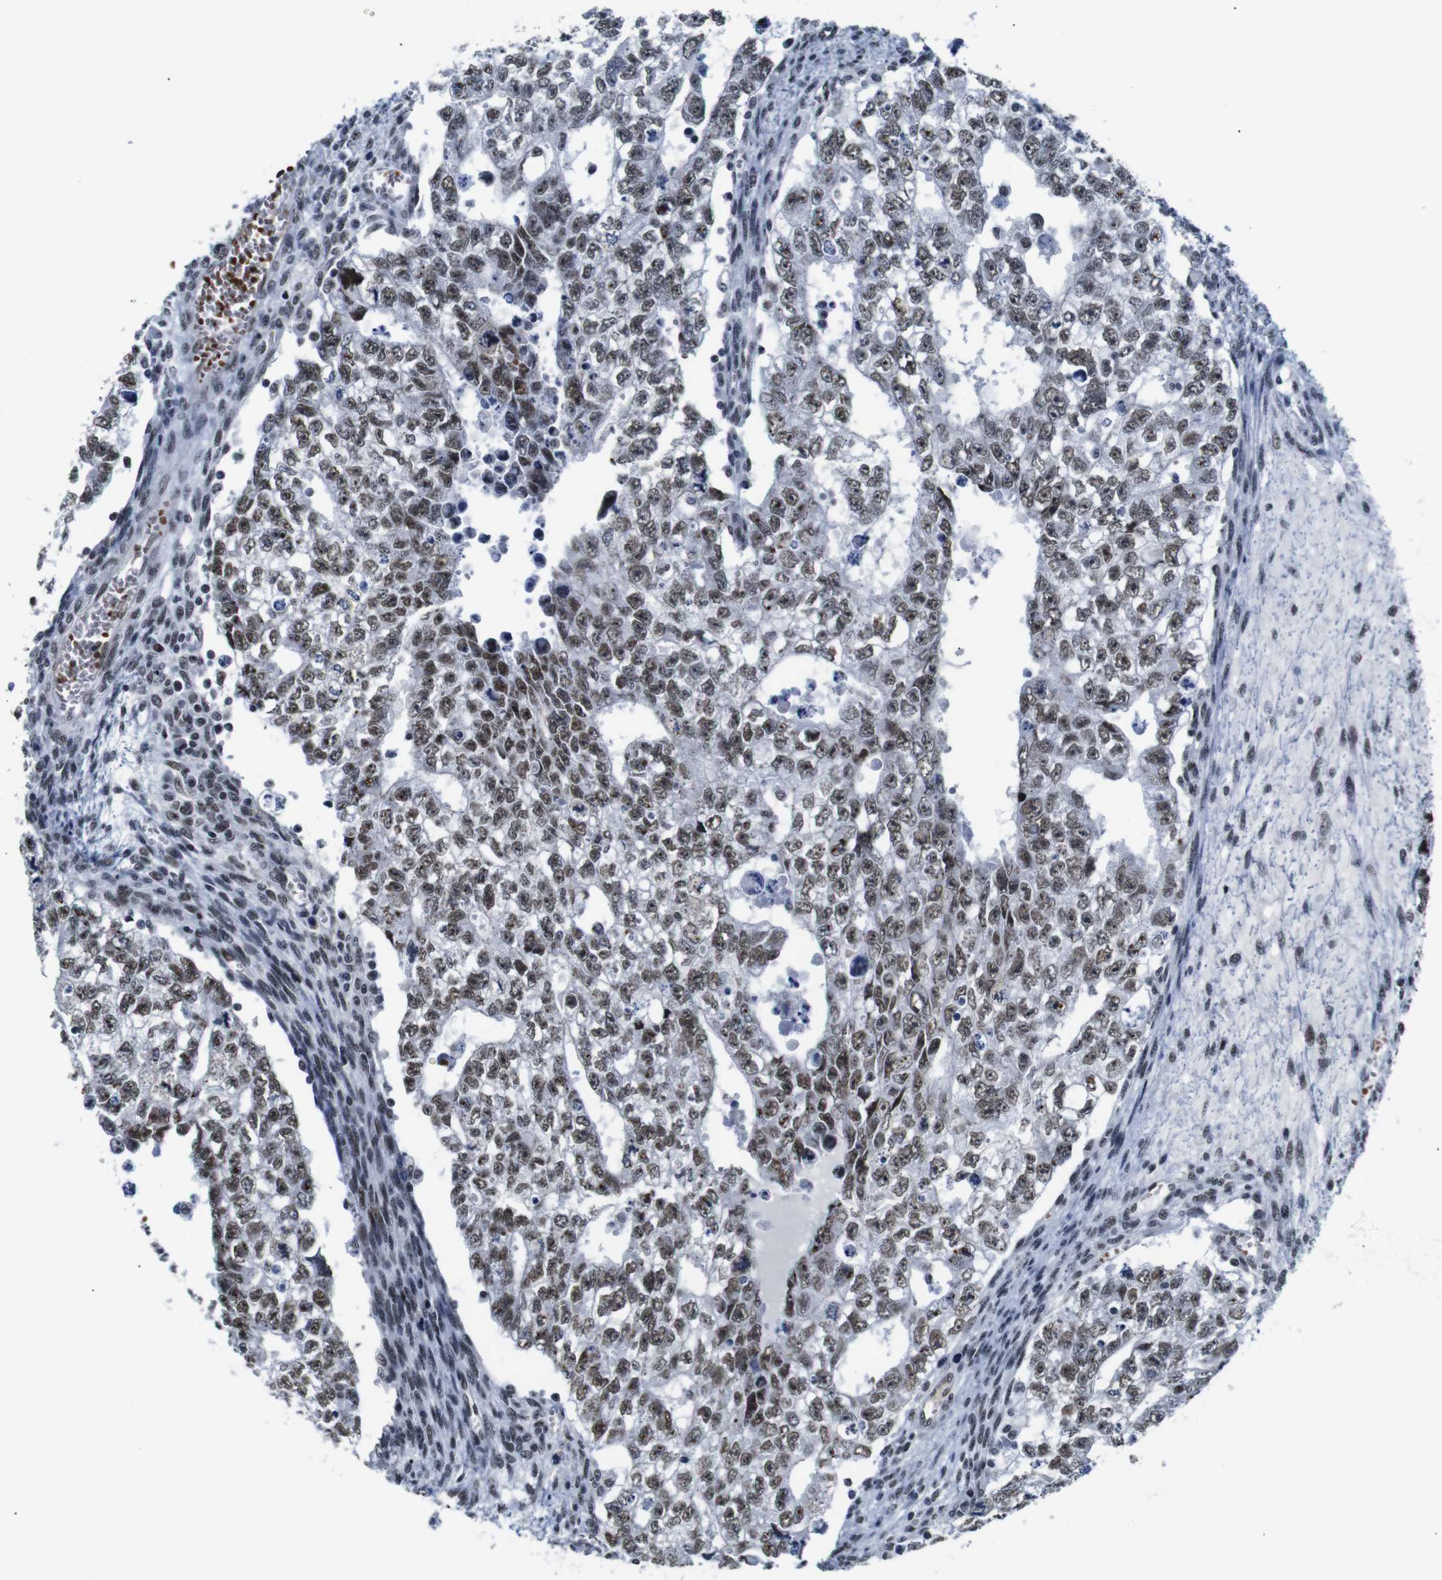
{"staining": {"intensity": "moderate", "quantity": ">75%", "location": "nuclear"}, "tissue": "testis cancer", "cell_type": "Tumor cells", "image_type": "cancer", "snomed": [{"axis": "morphology", "description": "Seminoma, NOS"}, {"axis": "morphology", "description": "Carcinoma, Embryonal, NOS"}, {"axis": "topography", "description": "Testis"}], "caption": "Moderate nuclear protein positivity is identified in about >75% of tumor cells in testis cancer (seminoma).", "gene": "ILDR2", "patient": {"sex": "male", "age": 38}}